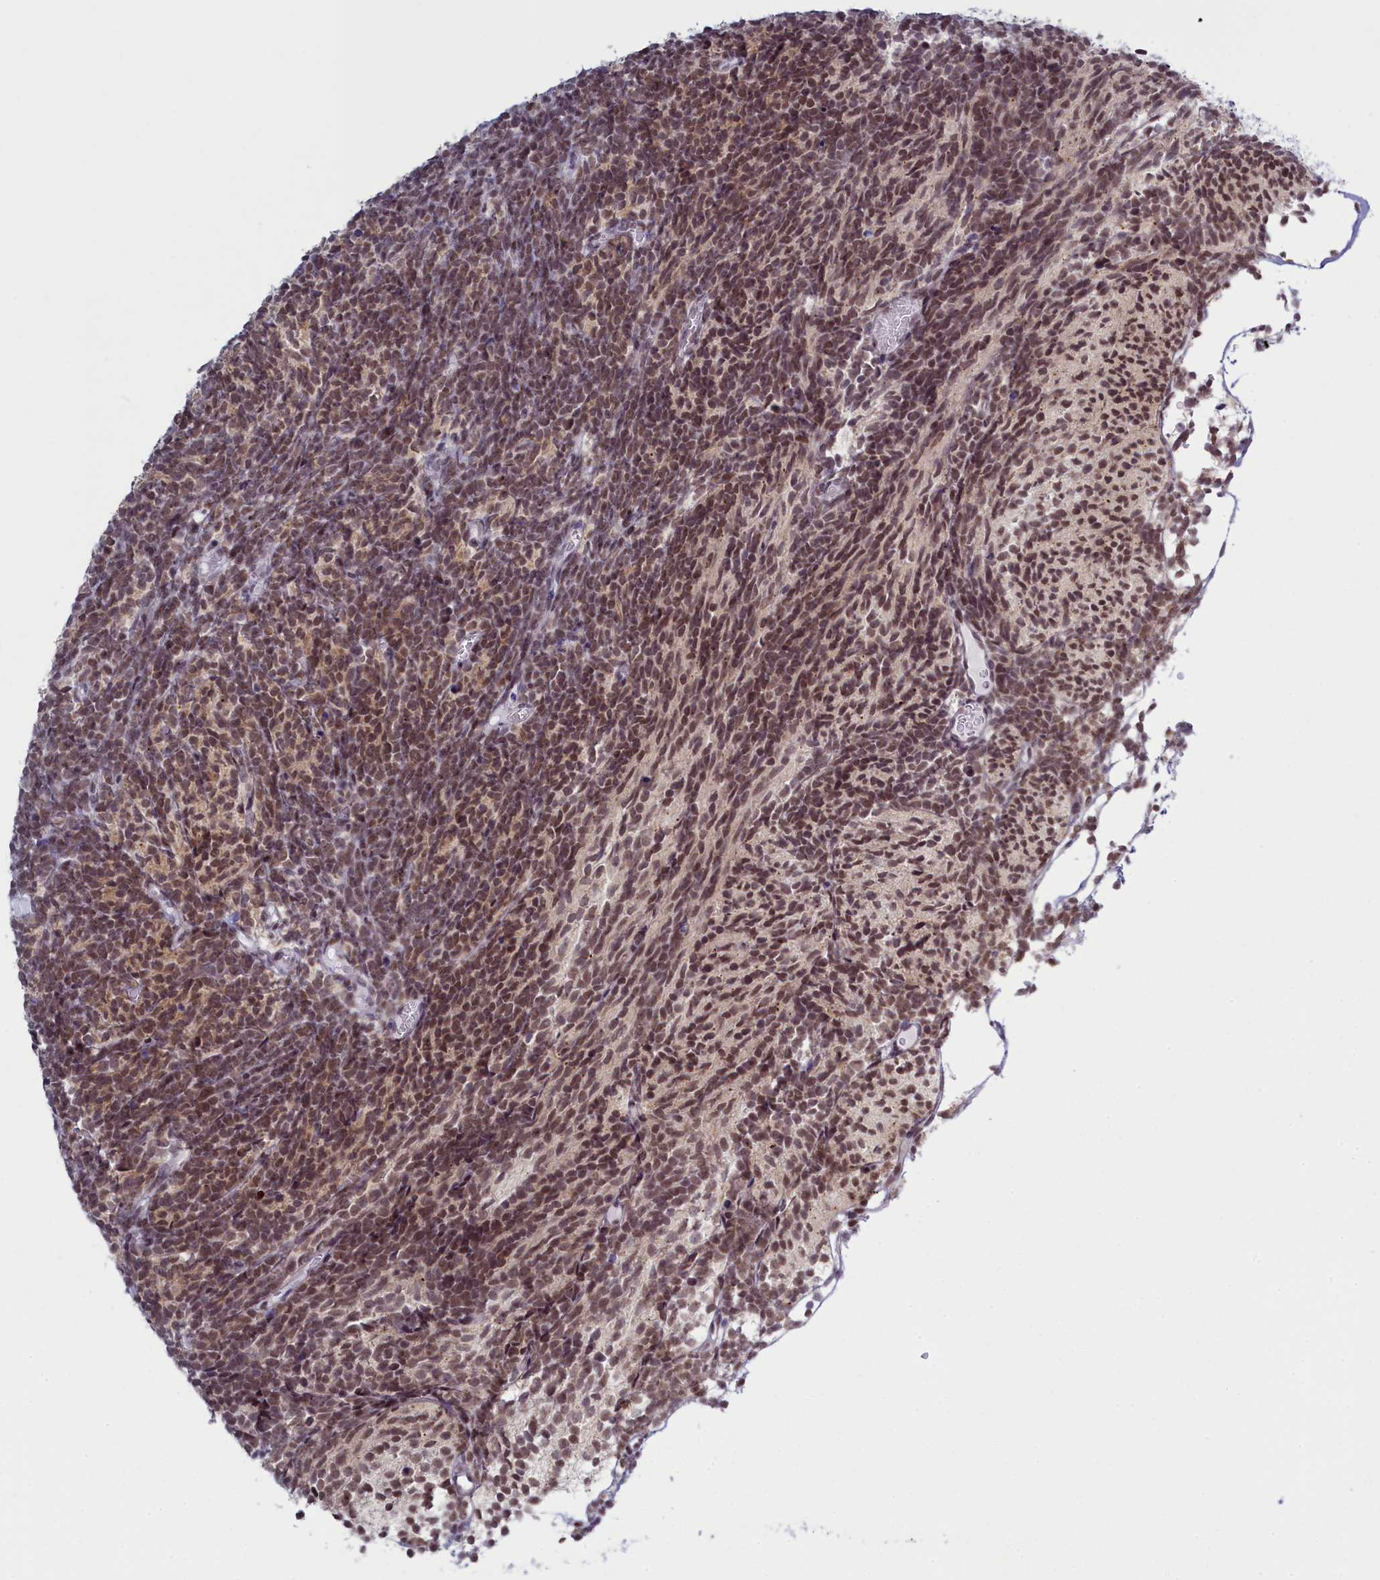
{"staining": {"intensity": "moderate", "quantity": ">75%", "location": "nuclear"}, "tissue": "glioma", "cell_type": "Tumor cells", "image_type": "cancer", "snomed": [{"axis": "morphology", "description": "Glioma, malignant, Low grade"}, {"axis": "topography", "description": "Brain"}], "caption": "A high-resolution photomicrograph shows IHC staining of glioma, which exhibits moderate nuclear expression in approximately >75% of tumor cells.", "gene": "ATF7IP2", "patient": {"sex": "female", "age": 1}}